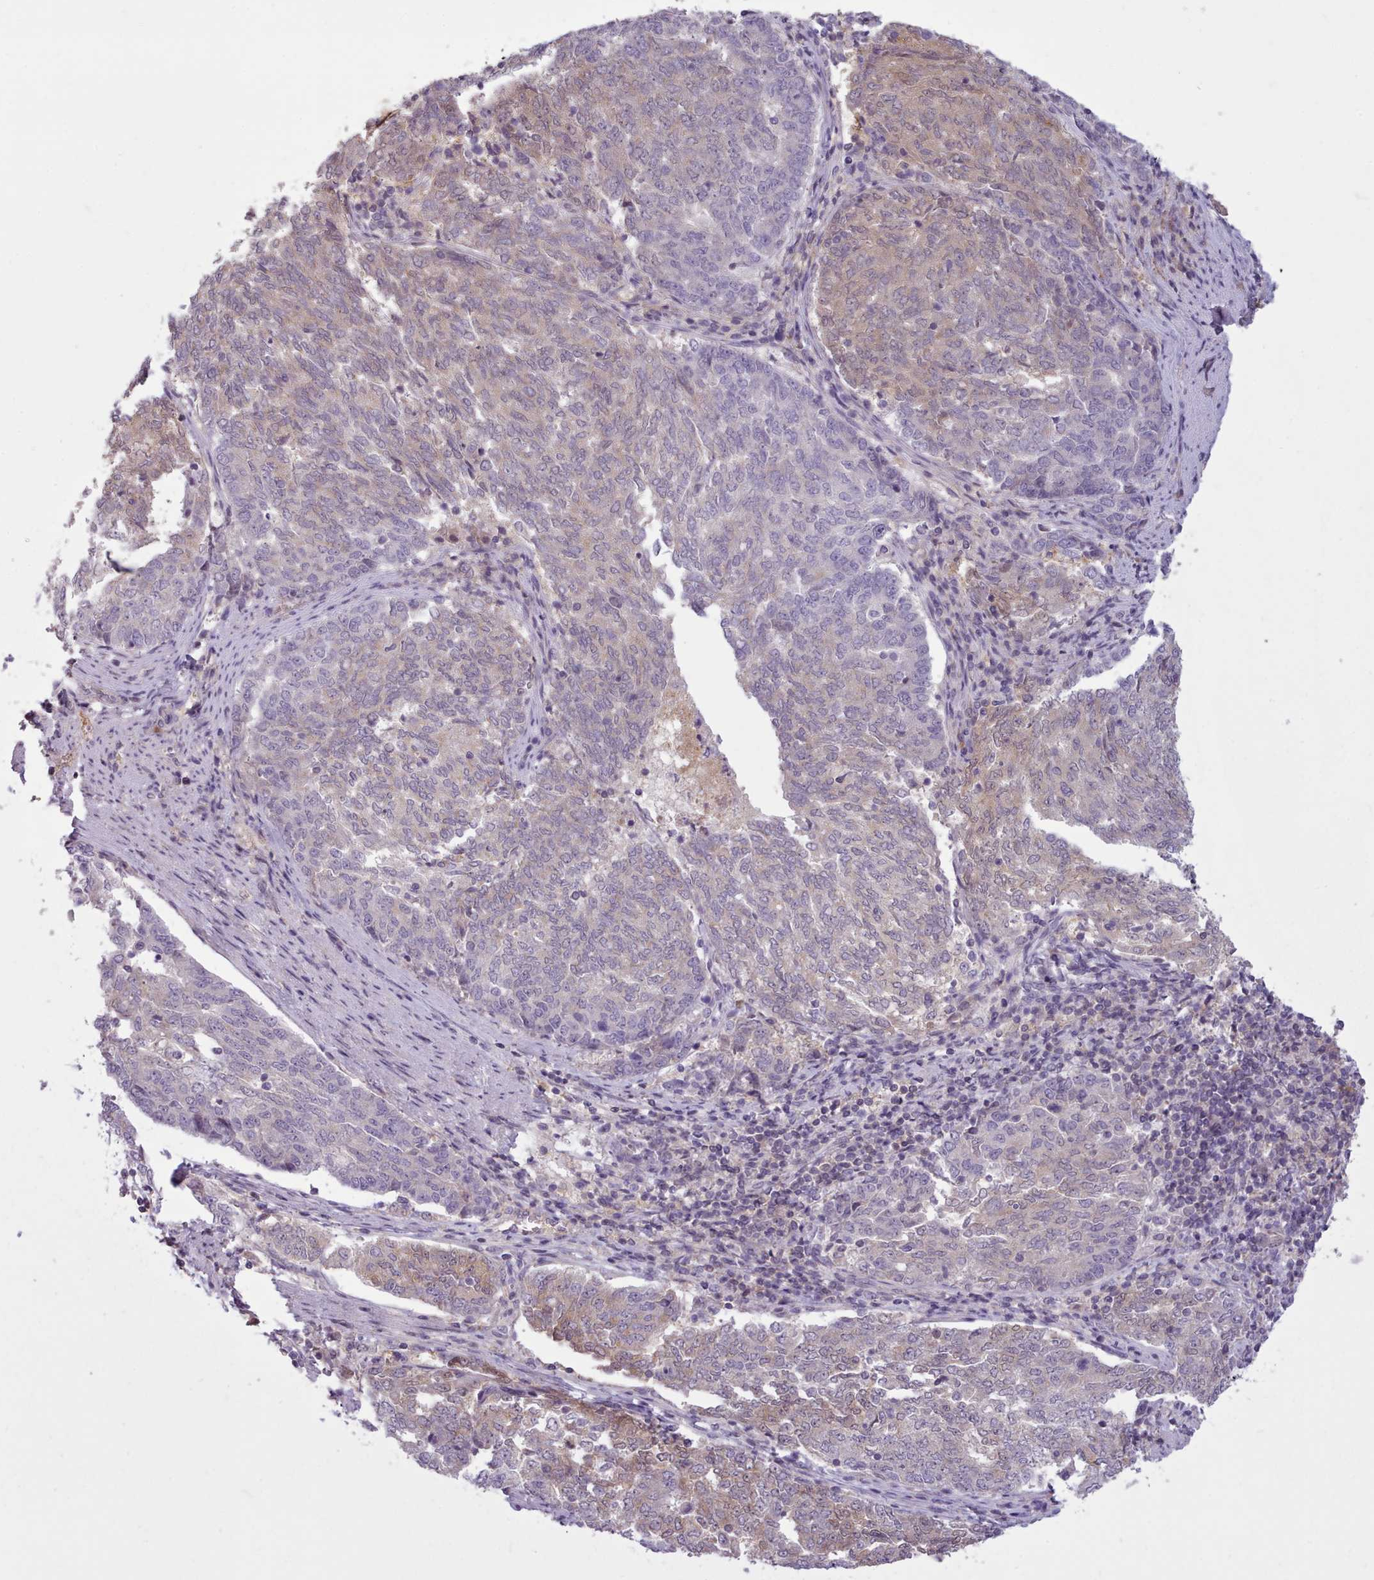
{"staining": {"intensity": "weak", "quantity": "<25%", "location": "cytoplasmic/membranous"}, "tissue": "endometrial cancer", "cell_type": "Tumor cells", "image_type": "cancer", "snomed": [{"axis": "morphology", "description": "Adenocarcinoma, NOS"}, {"axis": "topography", "description": "Endometrium"}], "caption": "There is no significant positivity in tumor cells of endometrial cancer.", "gene": "NMRK1", "patient": {"sex": "female", "age": 80}}